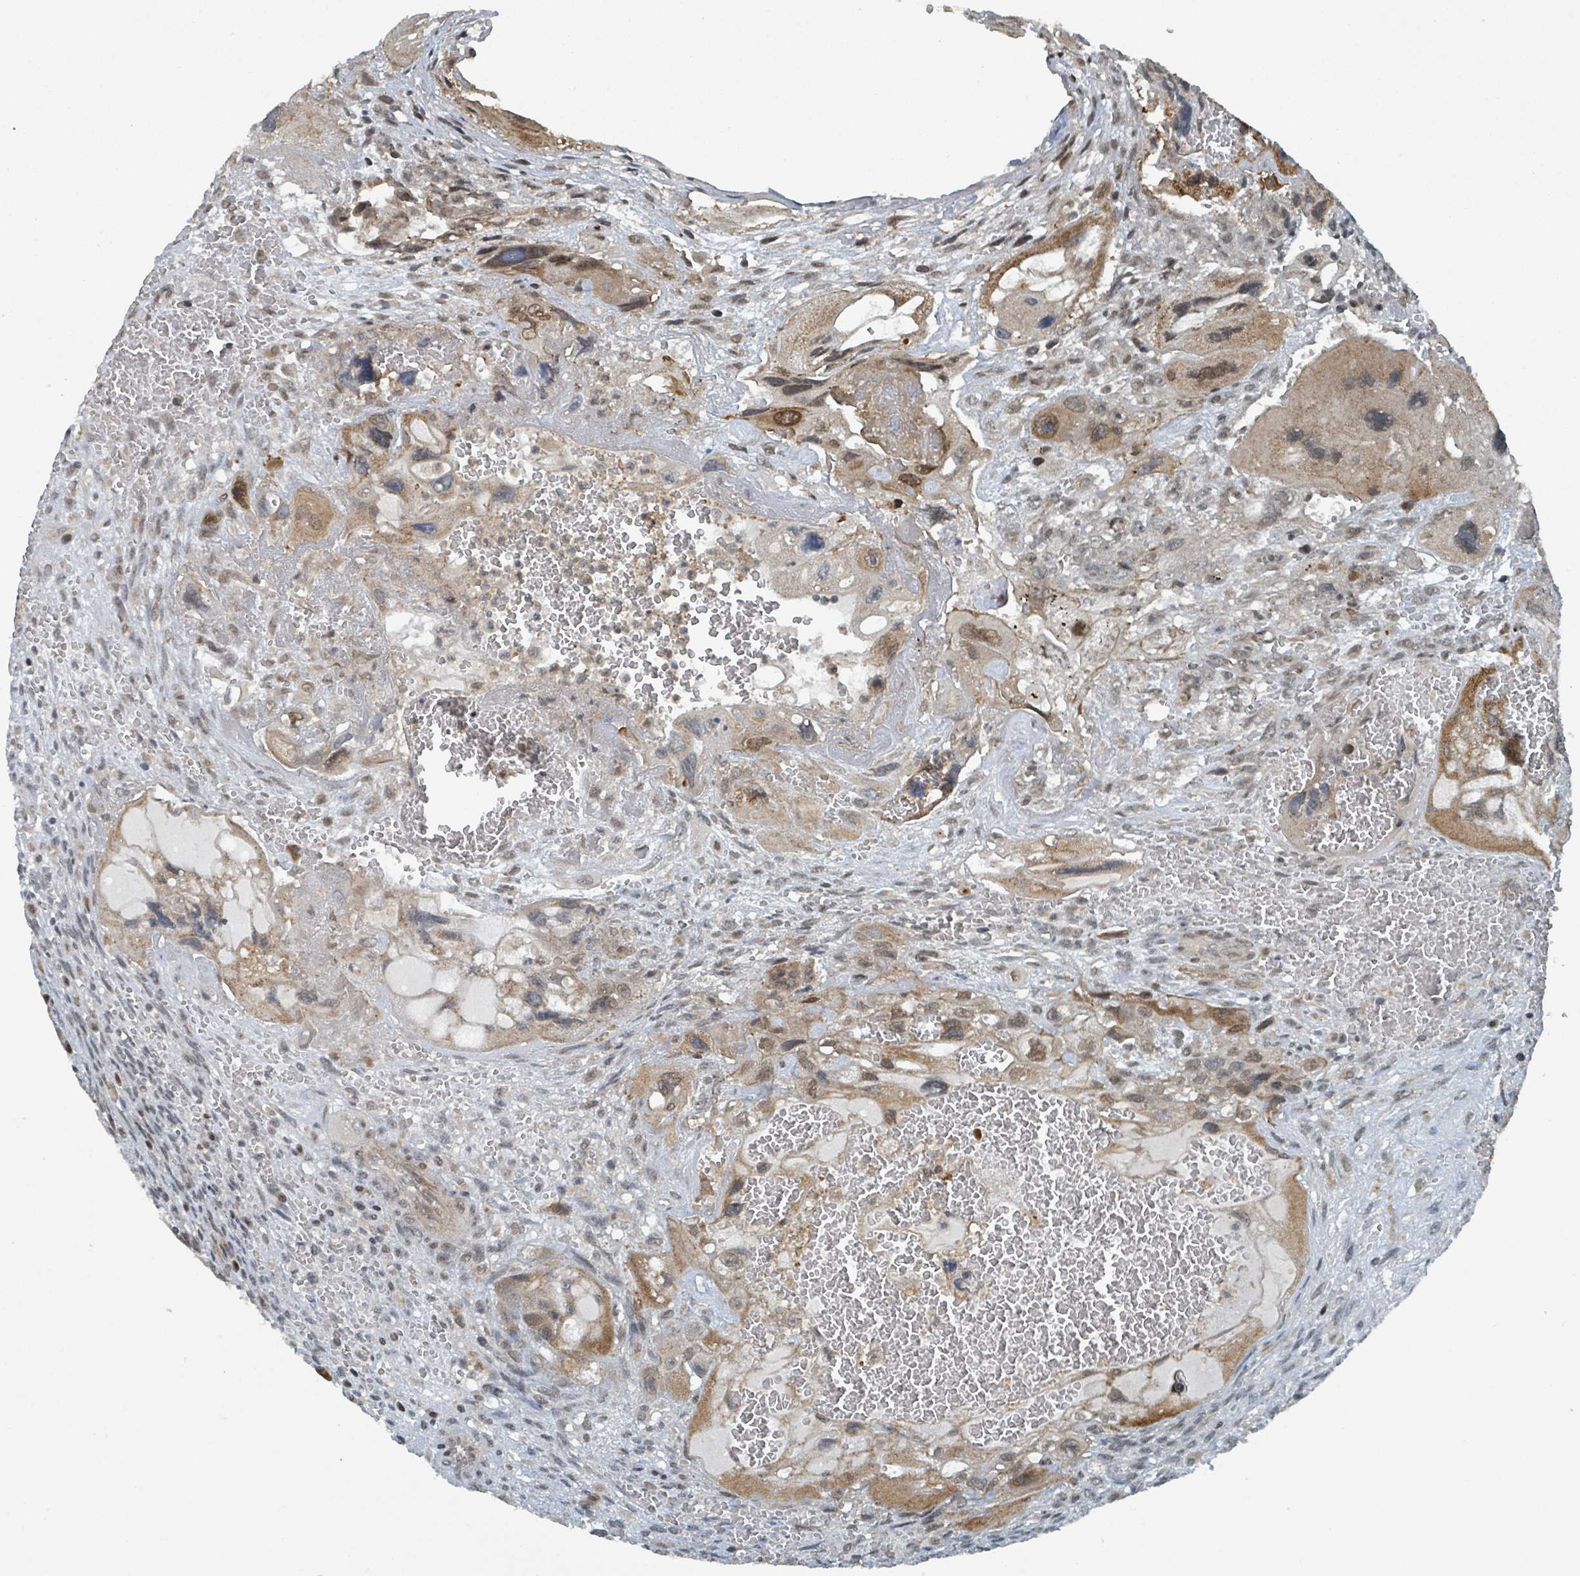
{"staining": {"intensity": "moderate", "quantity": "<25%", "location": "cytoplasmic/membranous,nuclear"}, "tissue": "testis cancer", "cell_type": "Tumor cells", "image_type": "cancer", "snomed": [{"axis": "morphology", "description": "Carcinoma, Embryonal, NOS"}, {"axis": "topography", "description": "Testis"}], "caption": "Immunohistochemical staining of human testis cancer (embryonal carcinoma) displays low levels of moderate cytoplasmic/membranous and nuclear protein staining in about <25% of tumor cells.", "gene": "PHIP", "patient": {"sex": "male", "age": 28}}